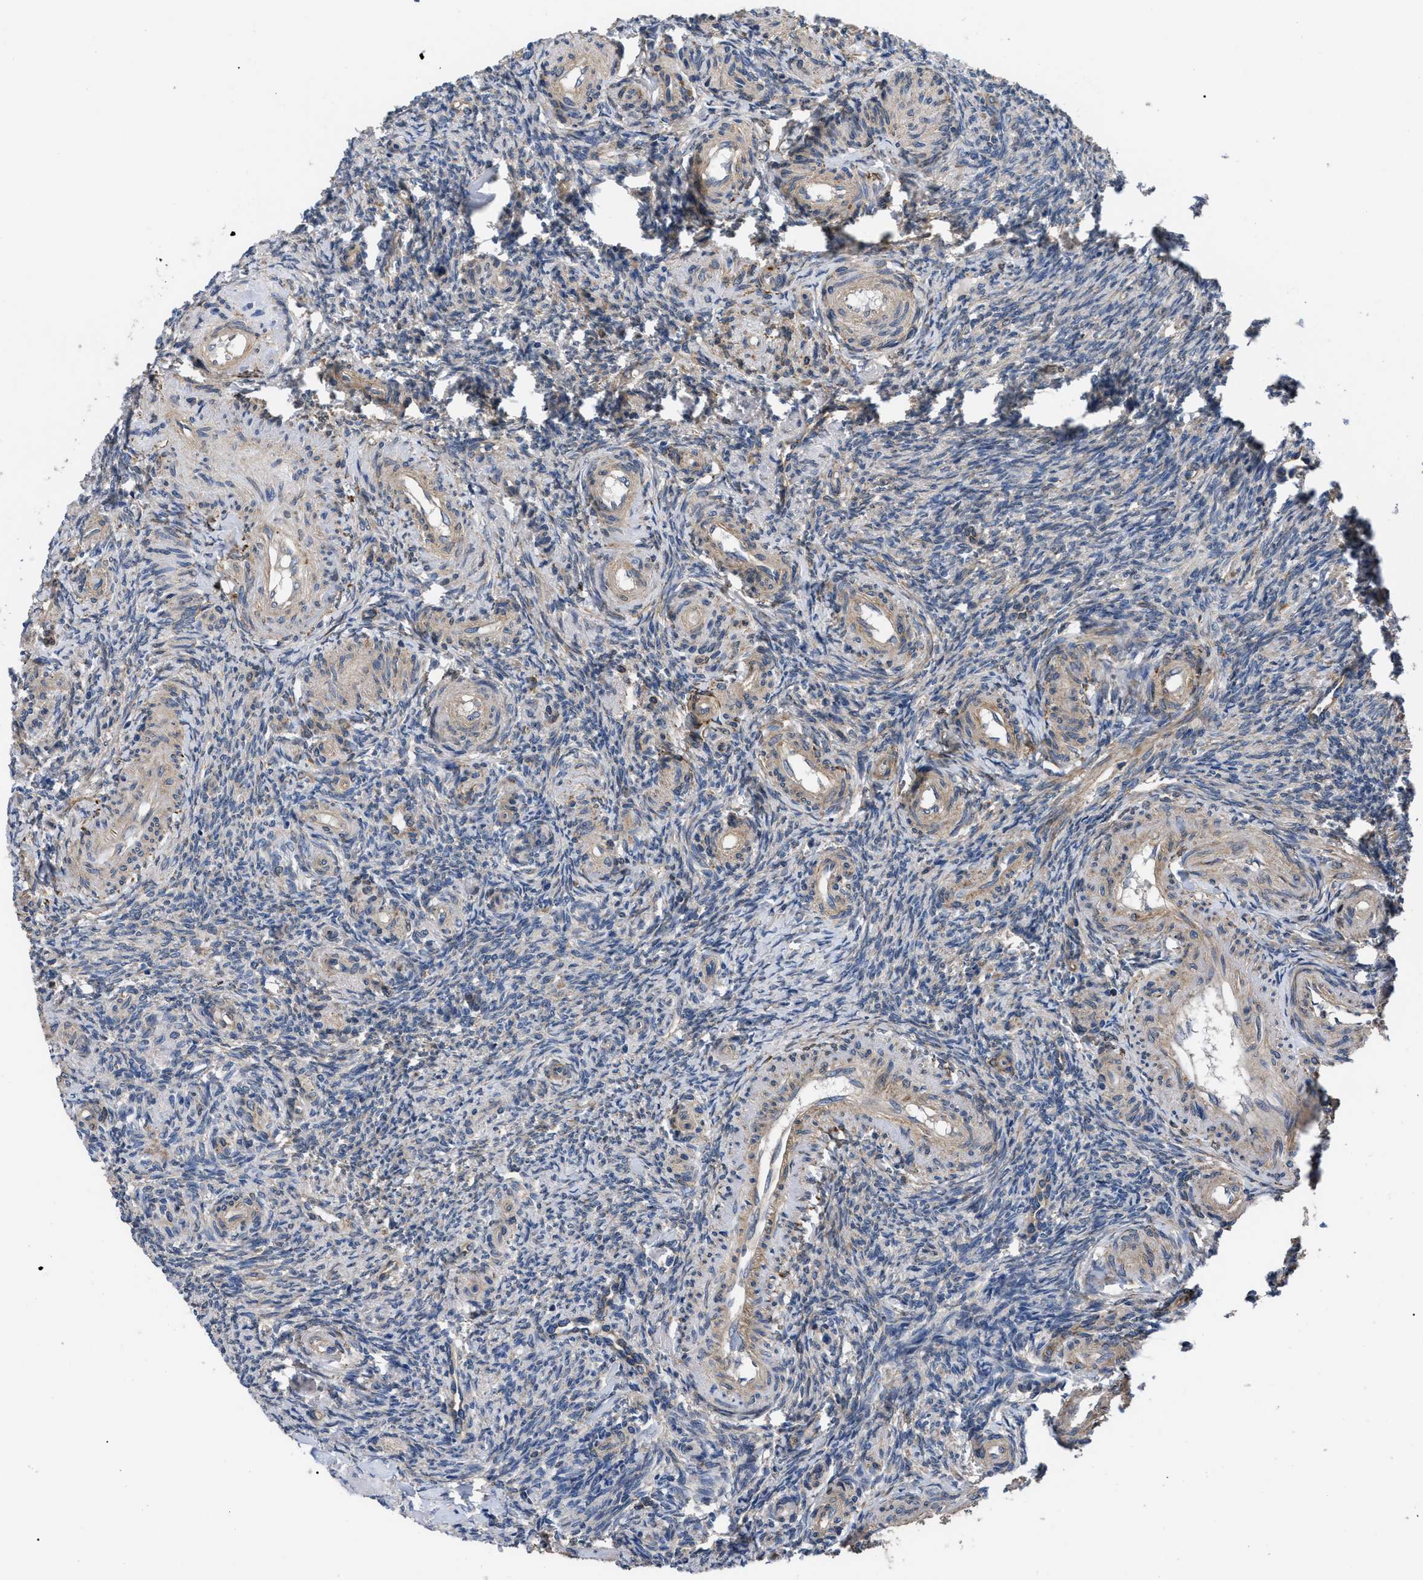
{"staining": {"intensity": "moderate", "quantity": "<25%", "location": "cytoplasmic/membranous"}, "tissue": "ovary", "cell_type": "Ovarian stroma cells", "image_type": "normal", "snomed": [{"axis": "morphology", "description": "Normal tissue, NOS"}, {"axis": "topography", "description": "Ovary"}], "caption": "Moderate cytoplasmic/membranous positivity is identified in approximately <25% of ovarian stroma cells in unremarkable ovary. The protein is stained brown, and the nuclei are stained in blue (DAB IHC with brightfield microscopy, high magnification).", "gene": "SQLE", "patient": {"sex": "female", "age": 41}}